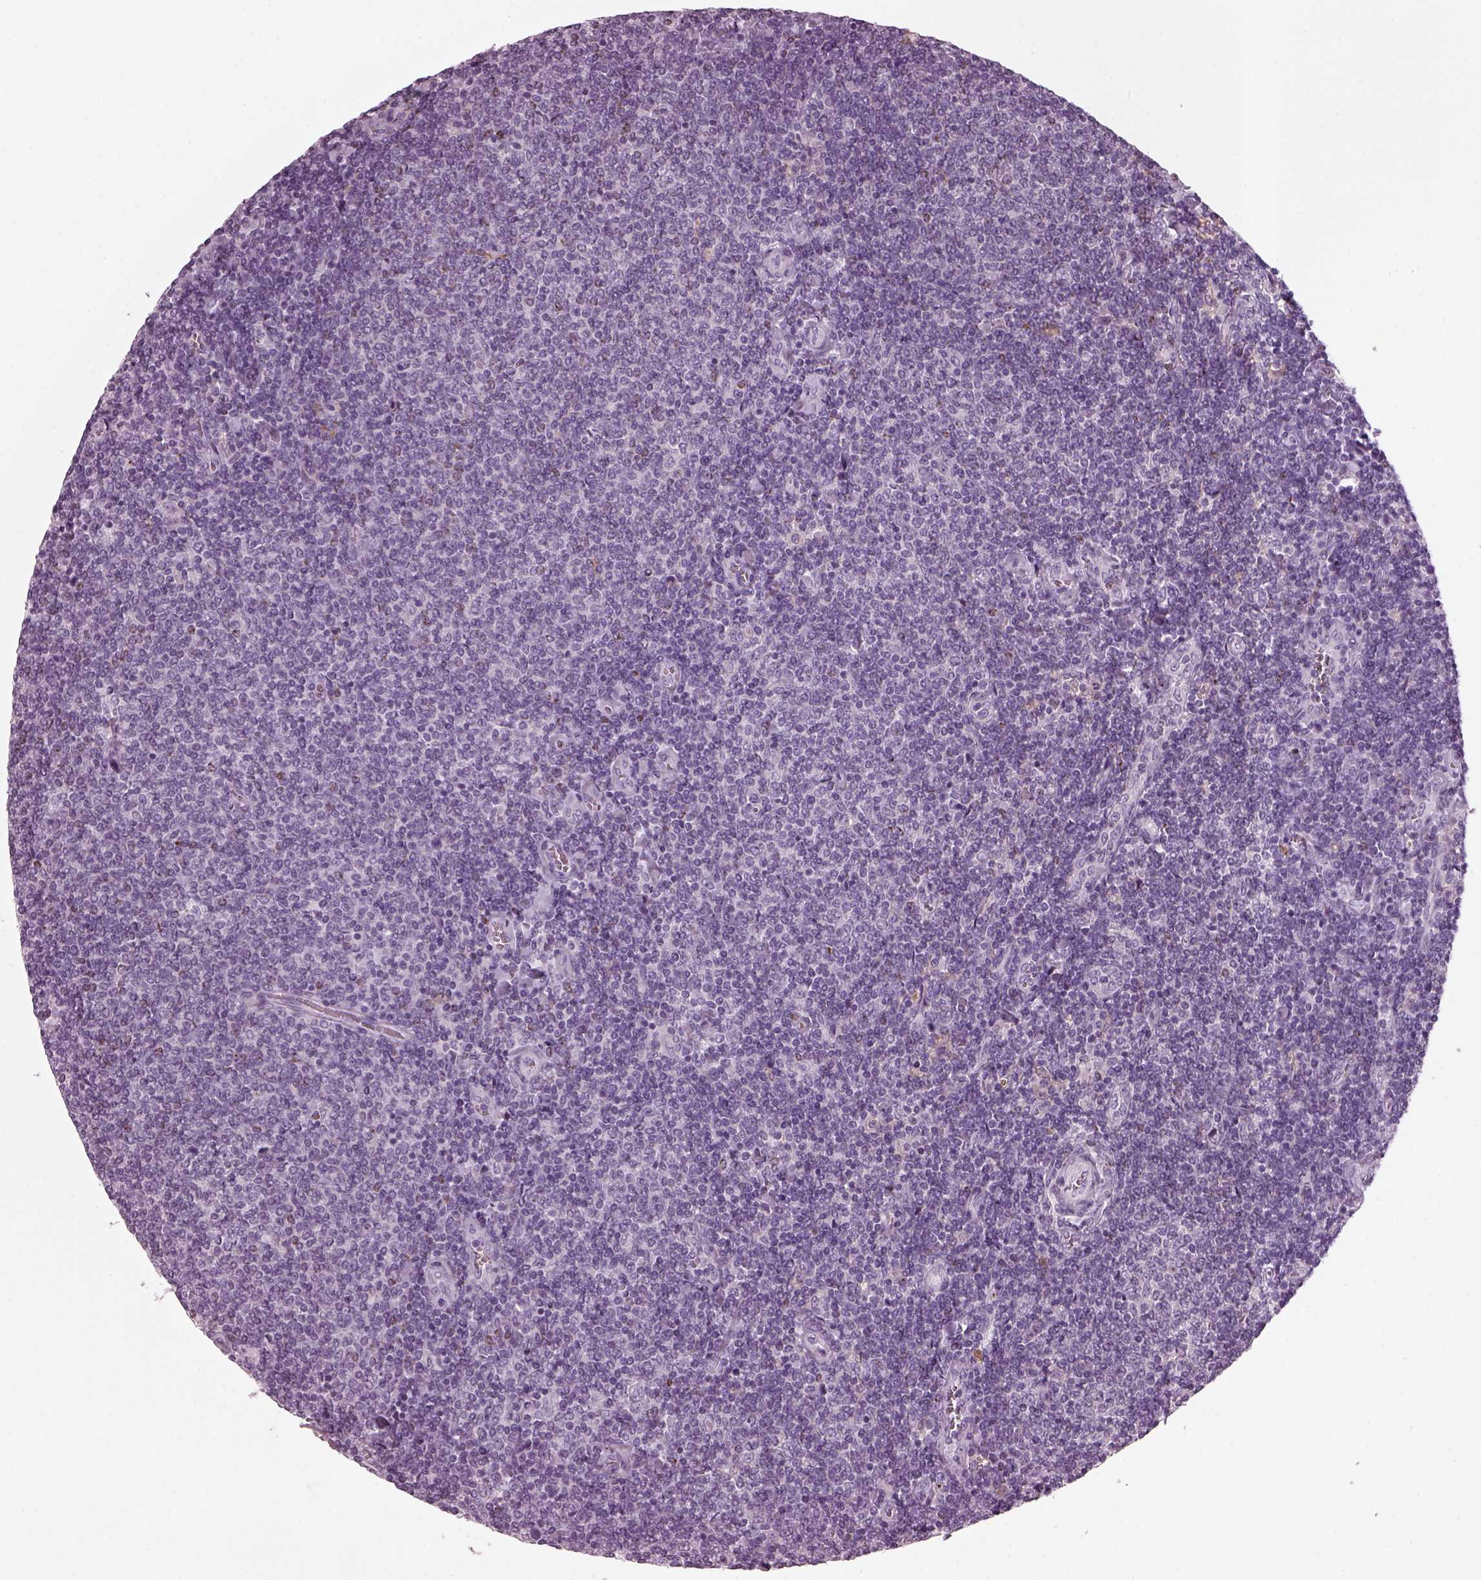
{"staining": {"intensity": "negative", "quantity": "none", "location": "none"}, "tissue": "lymphoma", "cell_type": "Tumor cells", "image_type": "cancer", "snomed": [{"axis": "morphology", "description": "Malignant lymphoma, non-Hodgkin's type, Low grade"}, {"axis": "topography", "description": "Lymph node"}], "caption": "Tumor cells show no significant expression in lymphoma.", "gene": "DPYSL5", "patient": {"sex": "male", "age": 52}}